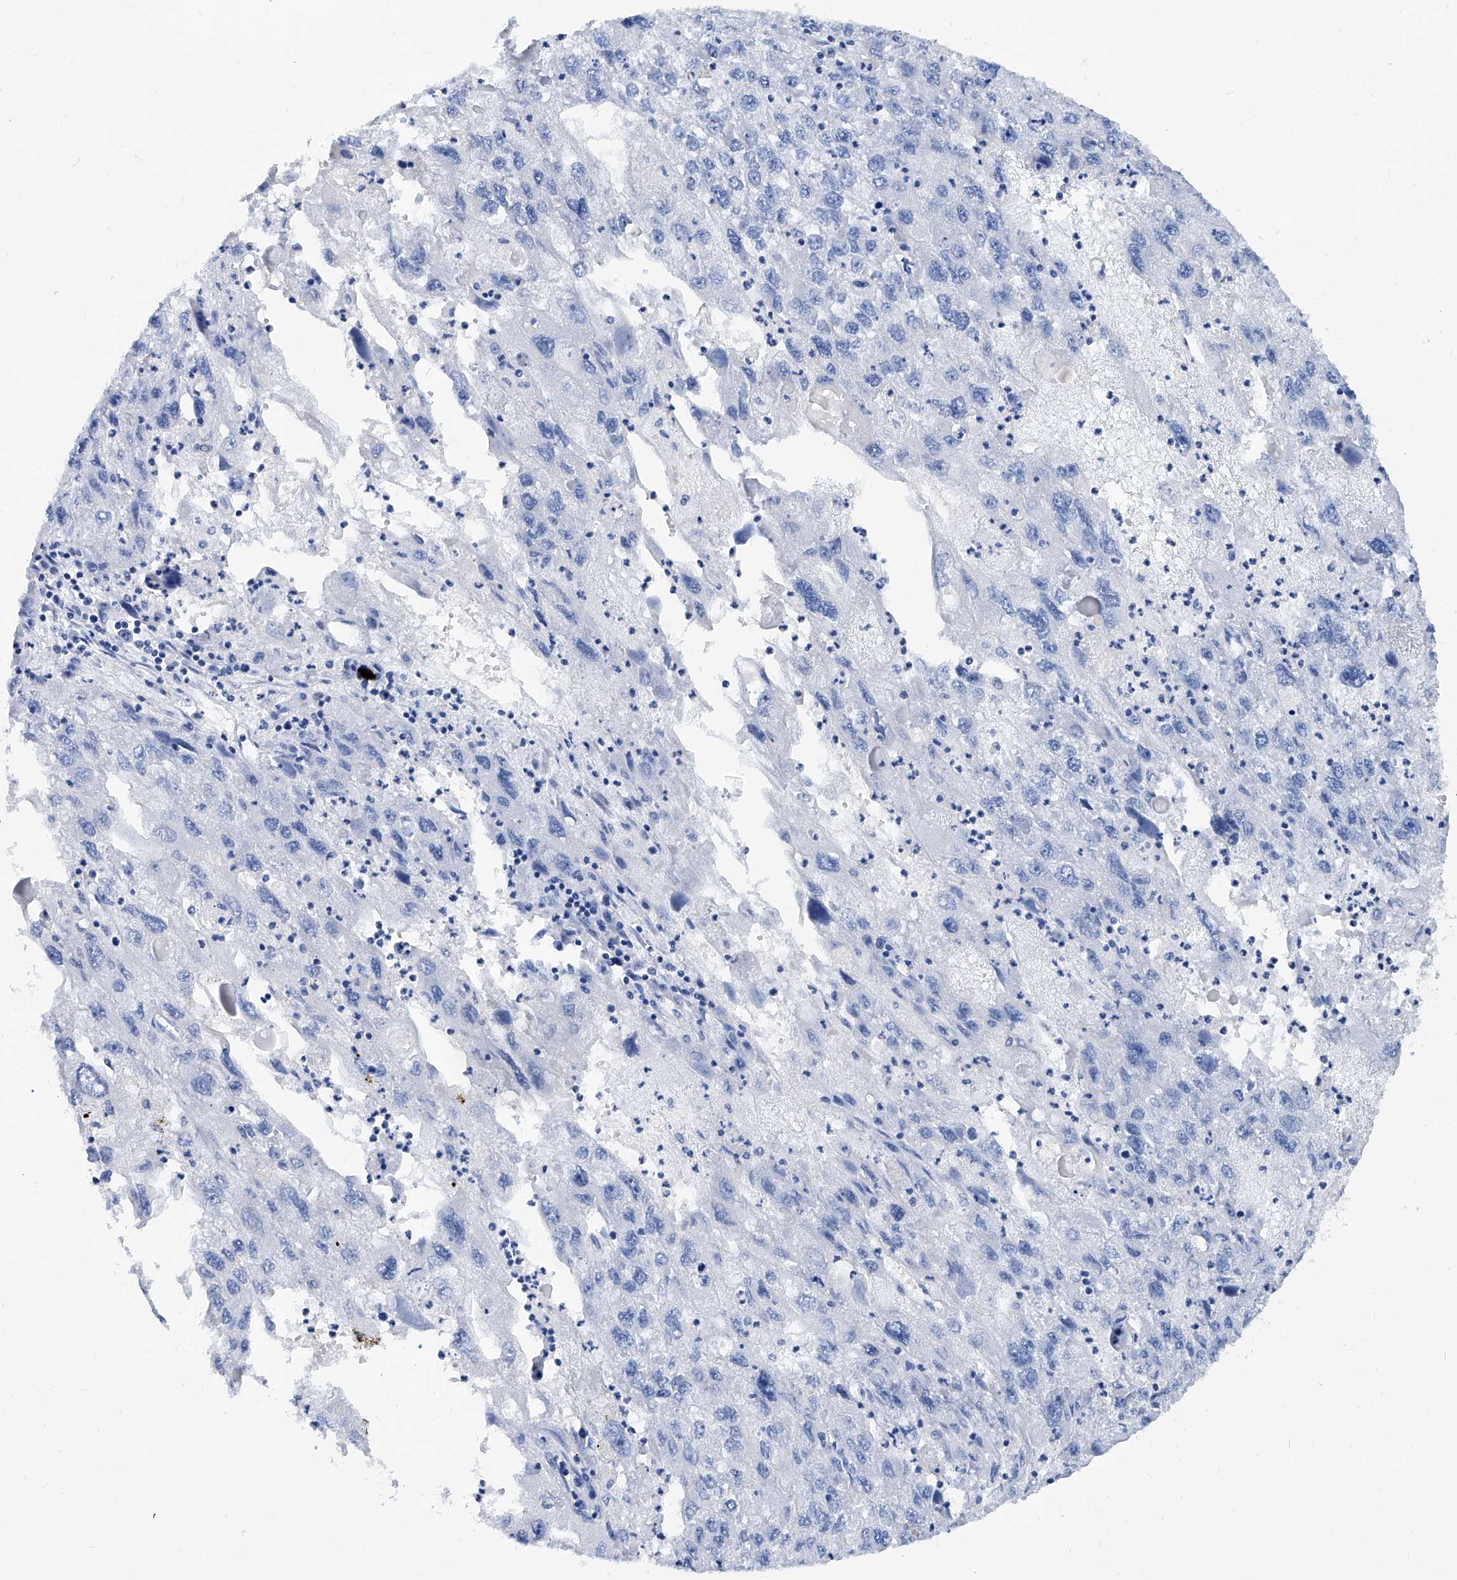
{"staining": {"intensity": "negative", "quantity": "none", "location": "none"}, "tissue": "endometrial cancer", "cell_type": "Tumor cells", "image_type": "cancer", "snomed": [{"axis": "morphology", "description": "Adenocarcinoma, NOS"}, {"axis": "topography", "description": "Endometrium"}], "caption": "This is a photomicrograph of IHC staining of adenocarcinoma (endometrial), which shows no positivity in tumor cells. The staining is performed using DAB (3,3'-diaminobenzidine) brown chromogen with nuclei counter-stained in using hematoxylin.", "gene": "BPTF", "patient": {"sex": "female", "age": 49}}